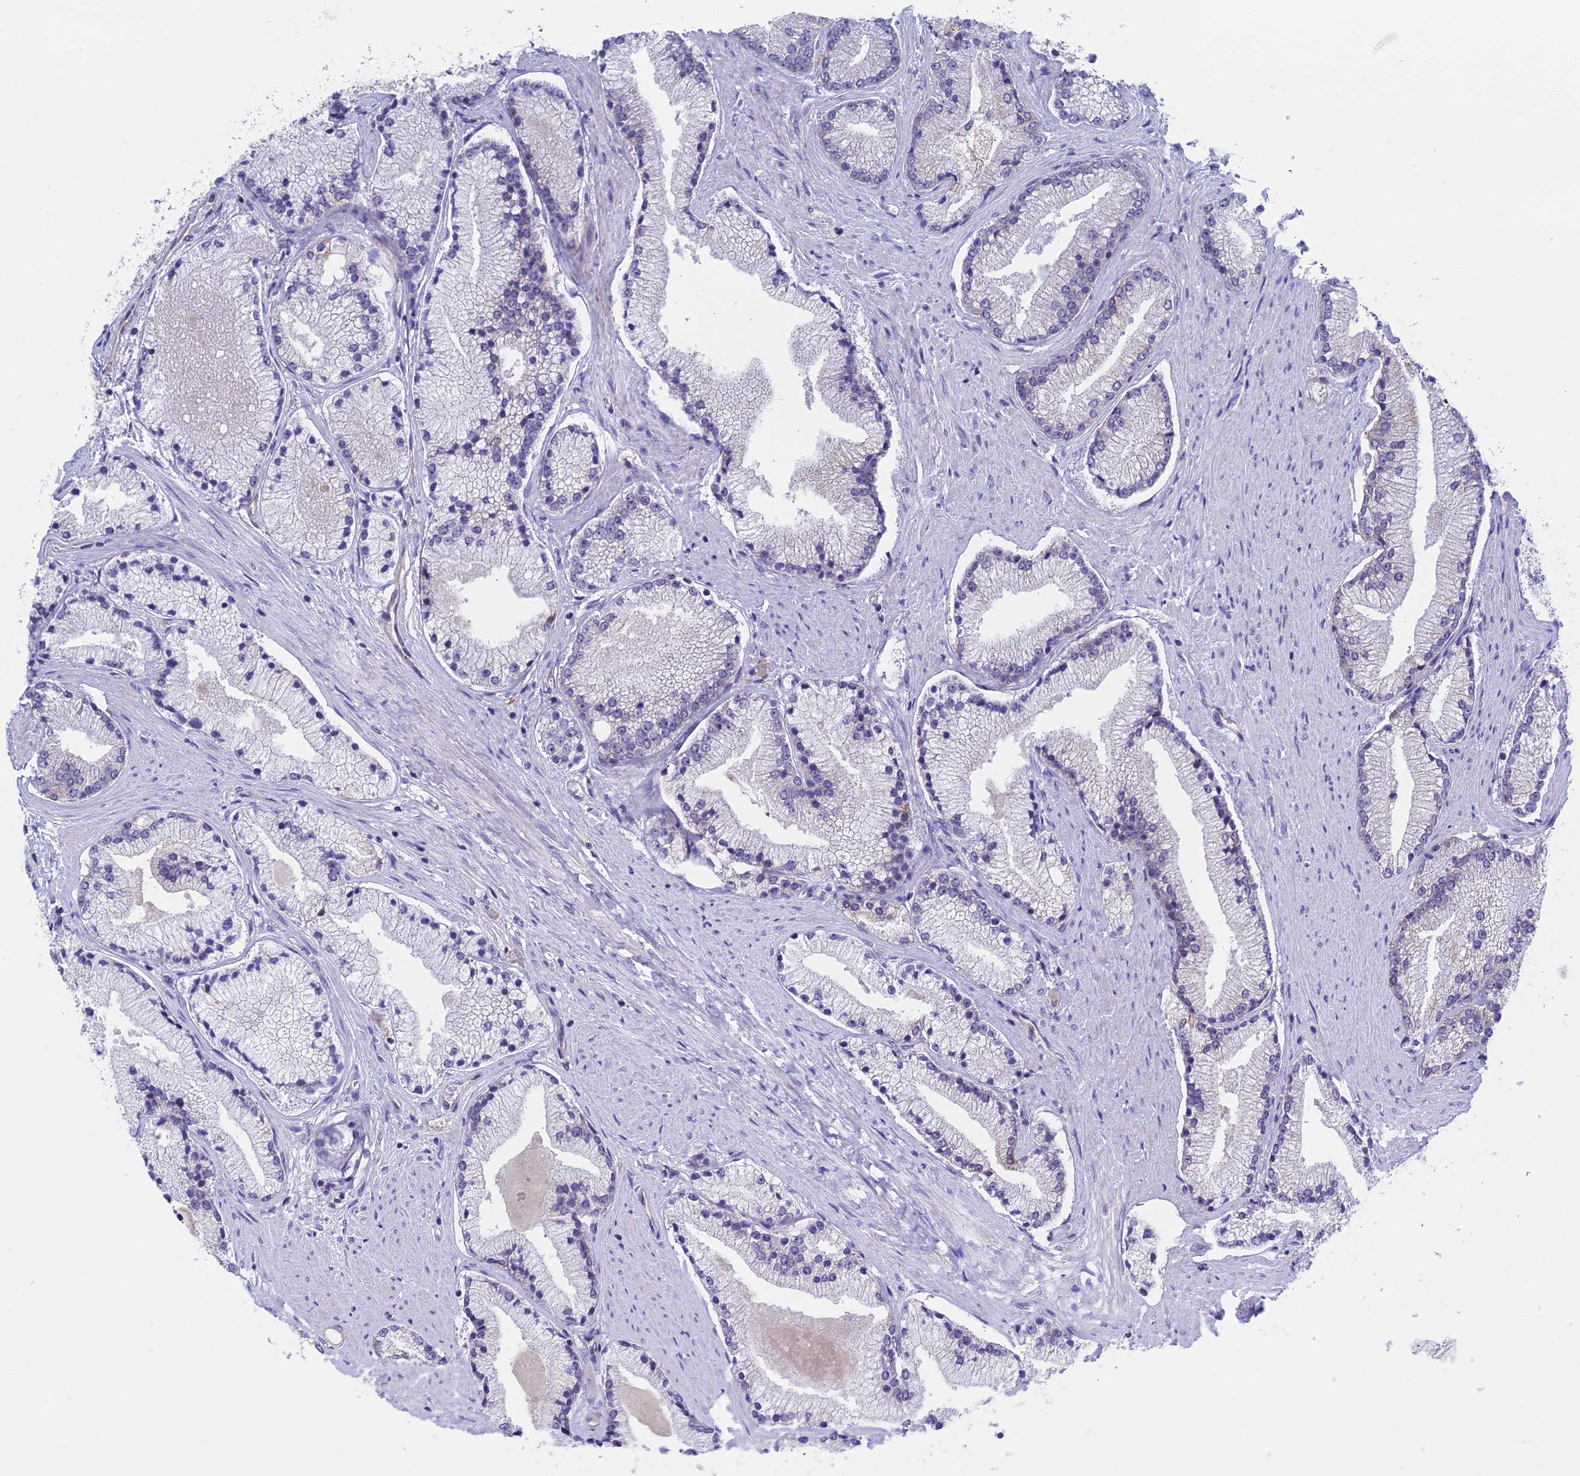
{"staining": {"intensity": "negative", "quantity": "none", "location": "none"}, "tissue": "prostate cancer", "cell_type": "Tumor cells", "image_type": "cancer", "snomed": [{"axis": "morphology", "description": "Adenocarcinoma, High grade"}, {"axis": "topography", "description": "Prostate"}], "caption": "Immunohistochemistry image of neoplastic tissue: prostate cancer stained with DAB (3,3'-diaminobenzidine) shows no significant protein positivity in tumor cells. (DAB IHC visualized using brightfield microscopy, high magnification).", "gene": "TCEA1", "patient": {"sex": "male", "age": 67}}